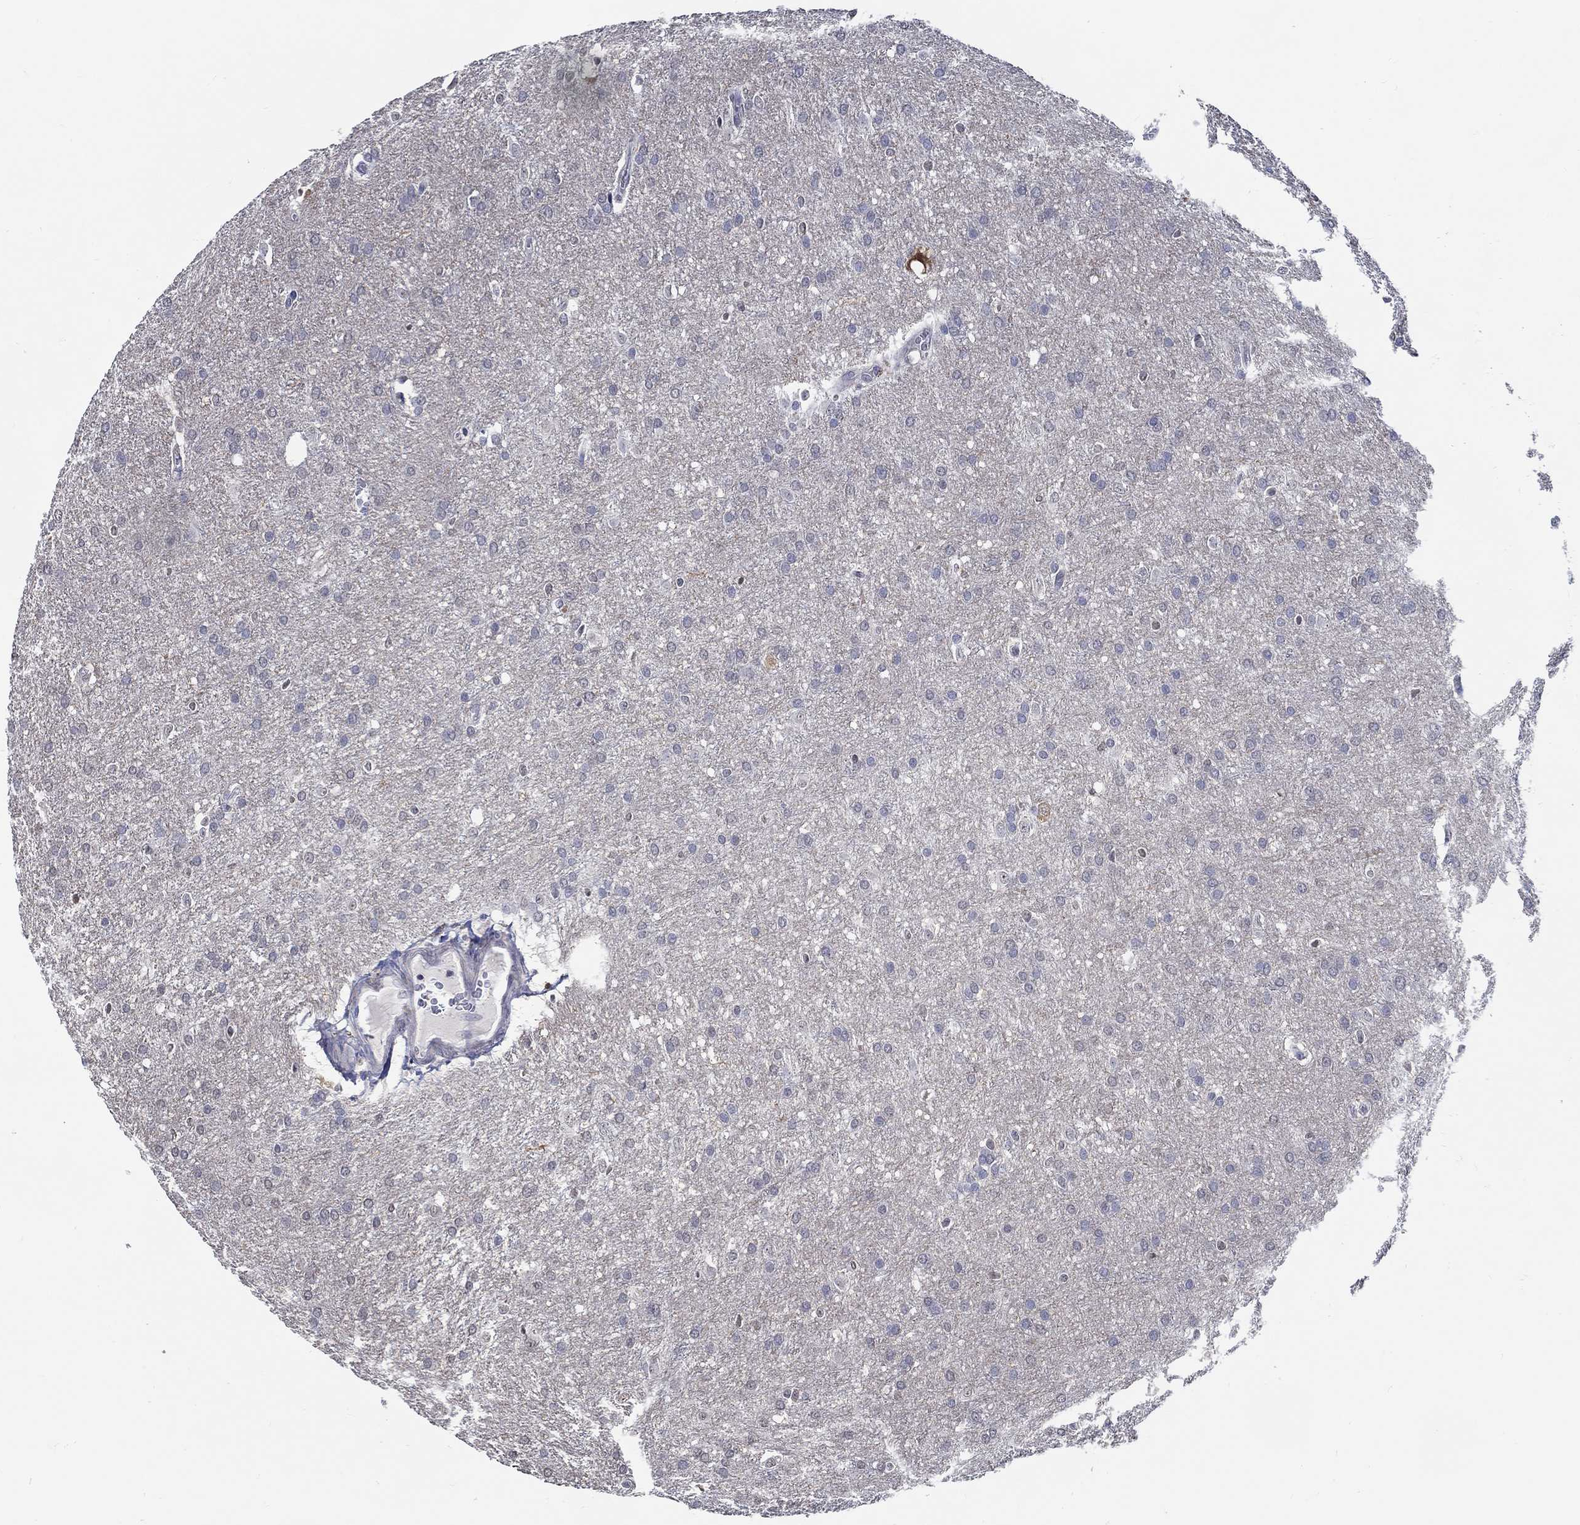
{"staining": {"intensity": "negative", "quantity": "none", "location": "none"}, "tissue": "glioma", "cell_type": "Tumor cells", "image_type": "cancer", "snomed": [{"axis": "morphology", "description": "Glioma, malignant, Low grade"}, {"axis": "topography", "description": "Brain"}], "caption": "The histopathology image exhibits no staining of tumor cells in glioma.", "gene": "PDE1B", "patient": {"sex": "female", "age": 32}}